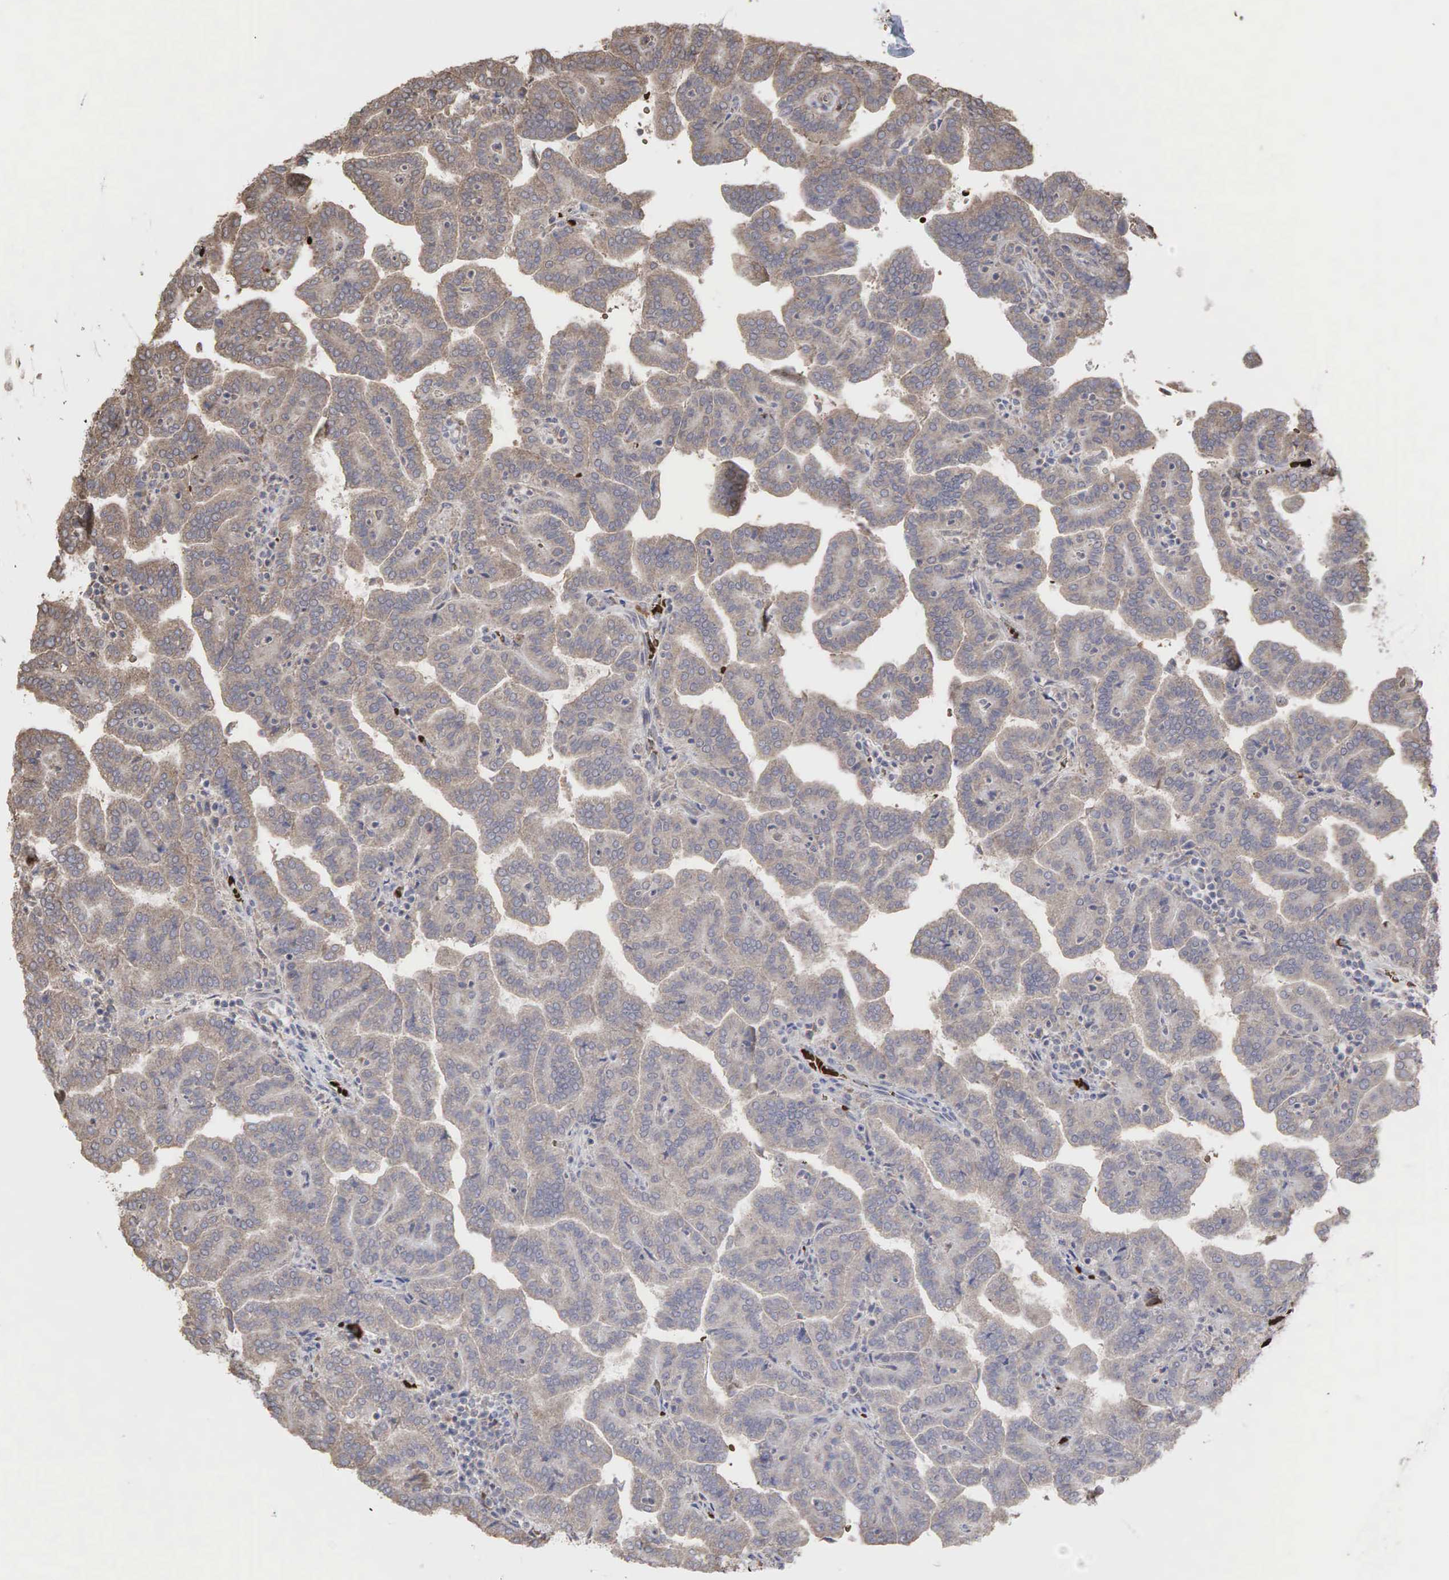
{"staining": {"intensity": "weak", "quantity": ">75%", "location": "cytoplasmic/membranous"}, "tissue": "renal cancer", "cell_type": "Tumor cells", "image_type": "cancer", "snomed": [{"axis": "morphology", "description": "Adenocarcinoma, NOS"}, {"axis": "topography", "description": "Kidney"}], "caption": "A micrograph showing weak cytoplasmic/membranous expression in approximately >75% of tumor cells in renal cancer (adenocarcinoma), as visualized by brown immunohistochemical staining.", "gene": "PABPC5", "patient": {"sex": "male", "age": 61}}